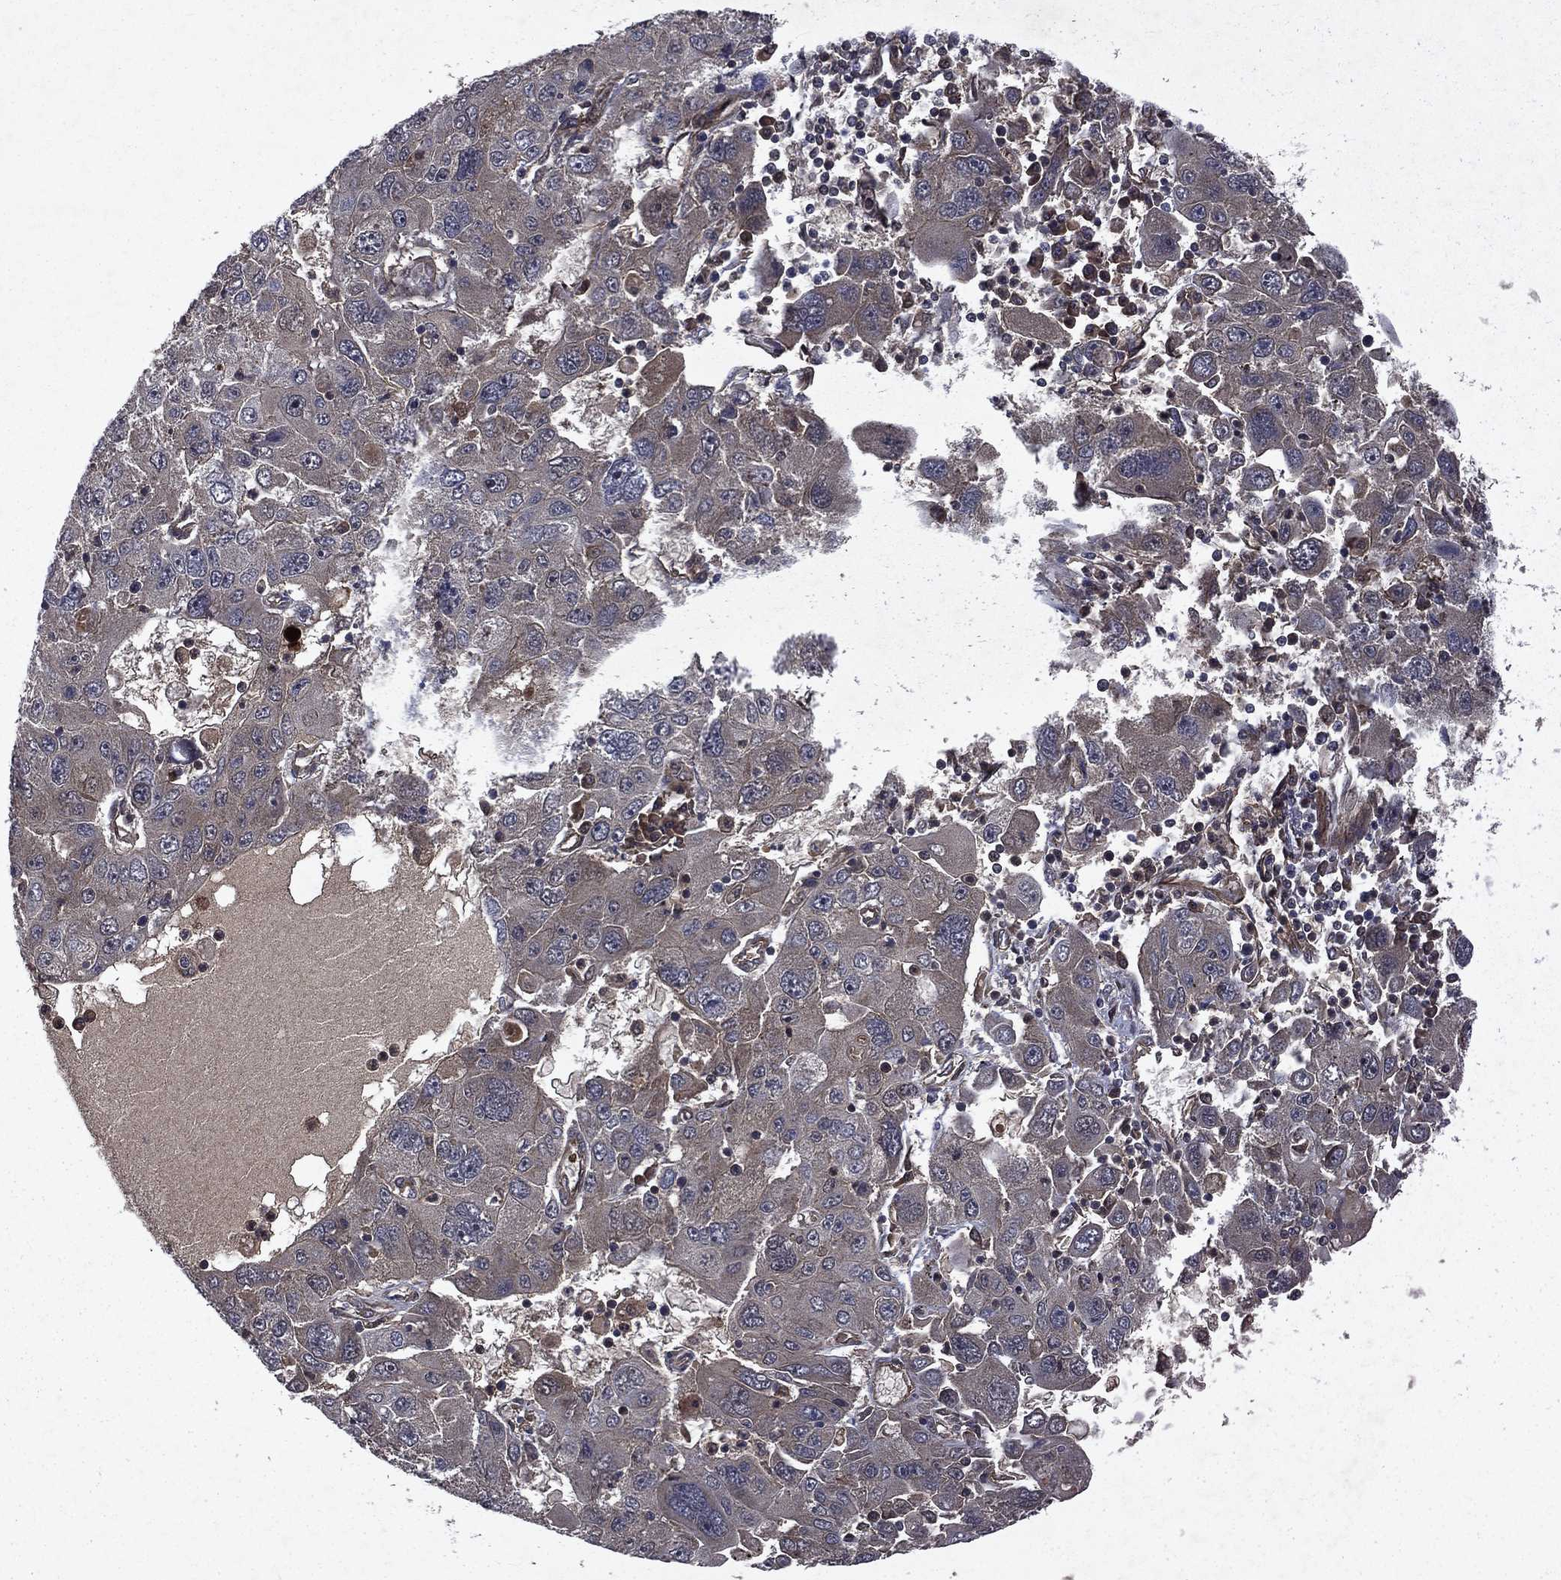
{"staining": {"intensity": "negative", "quantity": "none", "location": "none"}, "tissue": "stomach cancer", "cell_type": "Tumor cells", "image_type": "cancer", "snomed": [{"axis": "morphology", "description": "Adenocarcinoma, NOS"}, {"axis": "topography", "description": "Stomach"}], "caption": "The photomicrograph reveals no significant positivity in tumor cells of stomach adenocarcinoma.", "gene": "FGD1", "patient": {"sex": "male", "age": 56}}